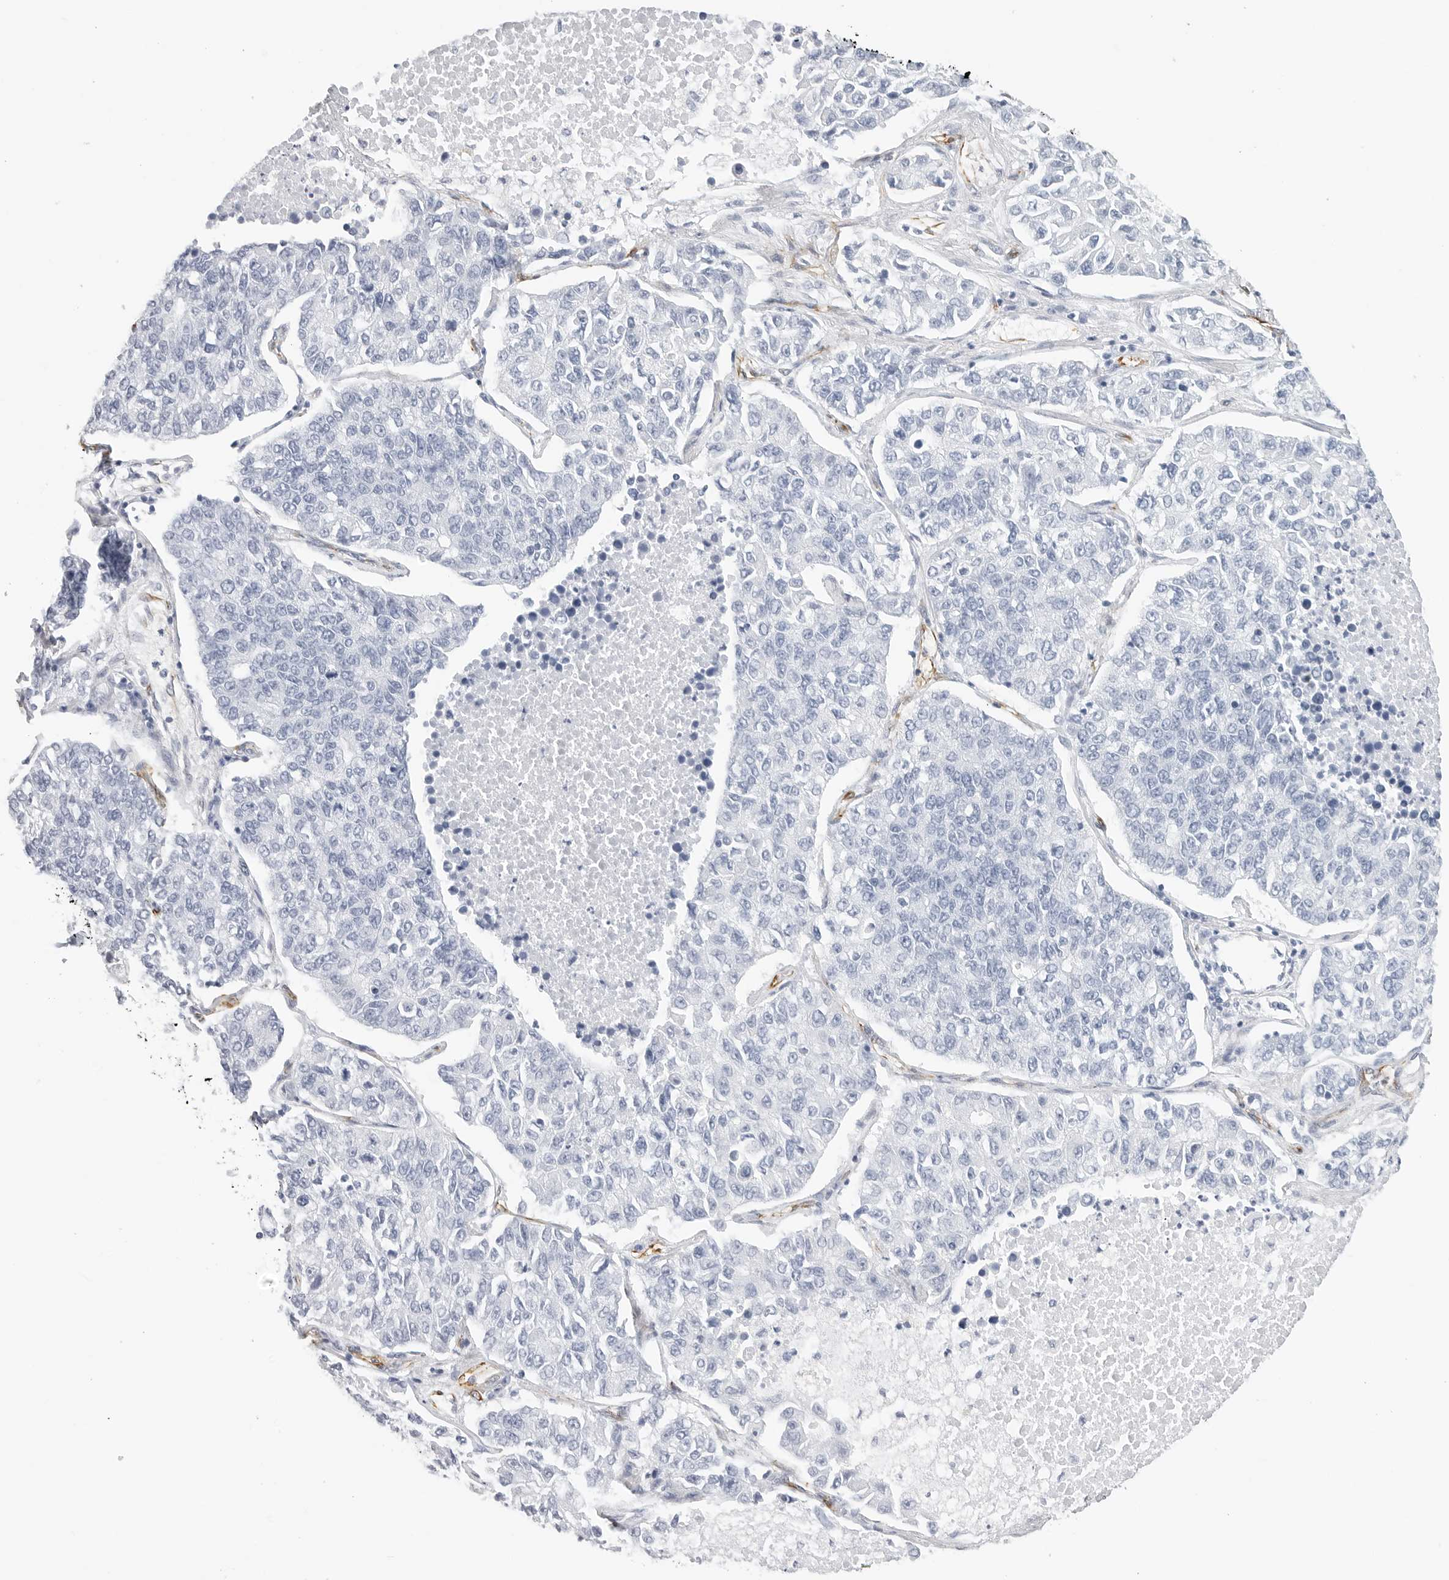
{"staining": {"intensity": "negative", "quantity": "none", "location": "none"}, "tissue": "lung cancer", "cell_type": "Tumor cells", "image_type": "cancer", "snomed": [{"axis": "morphology", "description": "Adenocarcinoma, NOS"}, {"axis": "topography", "description": "Lung"}], "caption": "An immunohistochemistry (IHC) micrograph of adenocarcinoma (lung) is shown. There is no staining in tumor cells of adenocarcinoma (lung). (DAB (3,3'-diaminobenzidine) immunohistochemistry with hematoxylin counter stain).", "gene": "NES", "patient": {"sex": "male", "age": 49}}